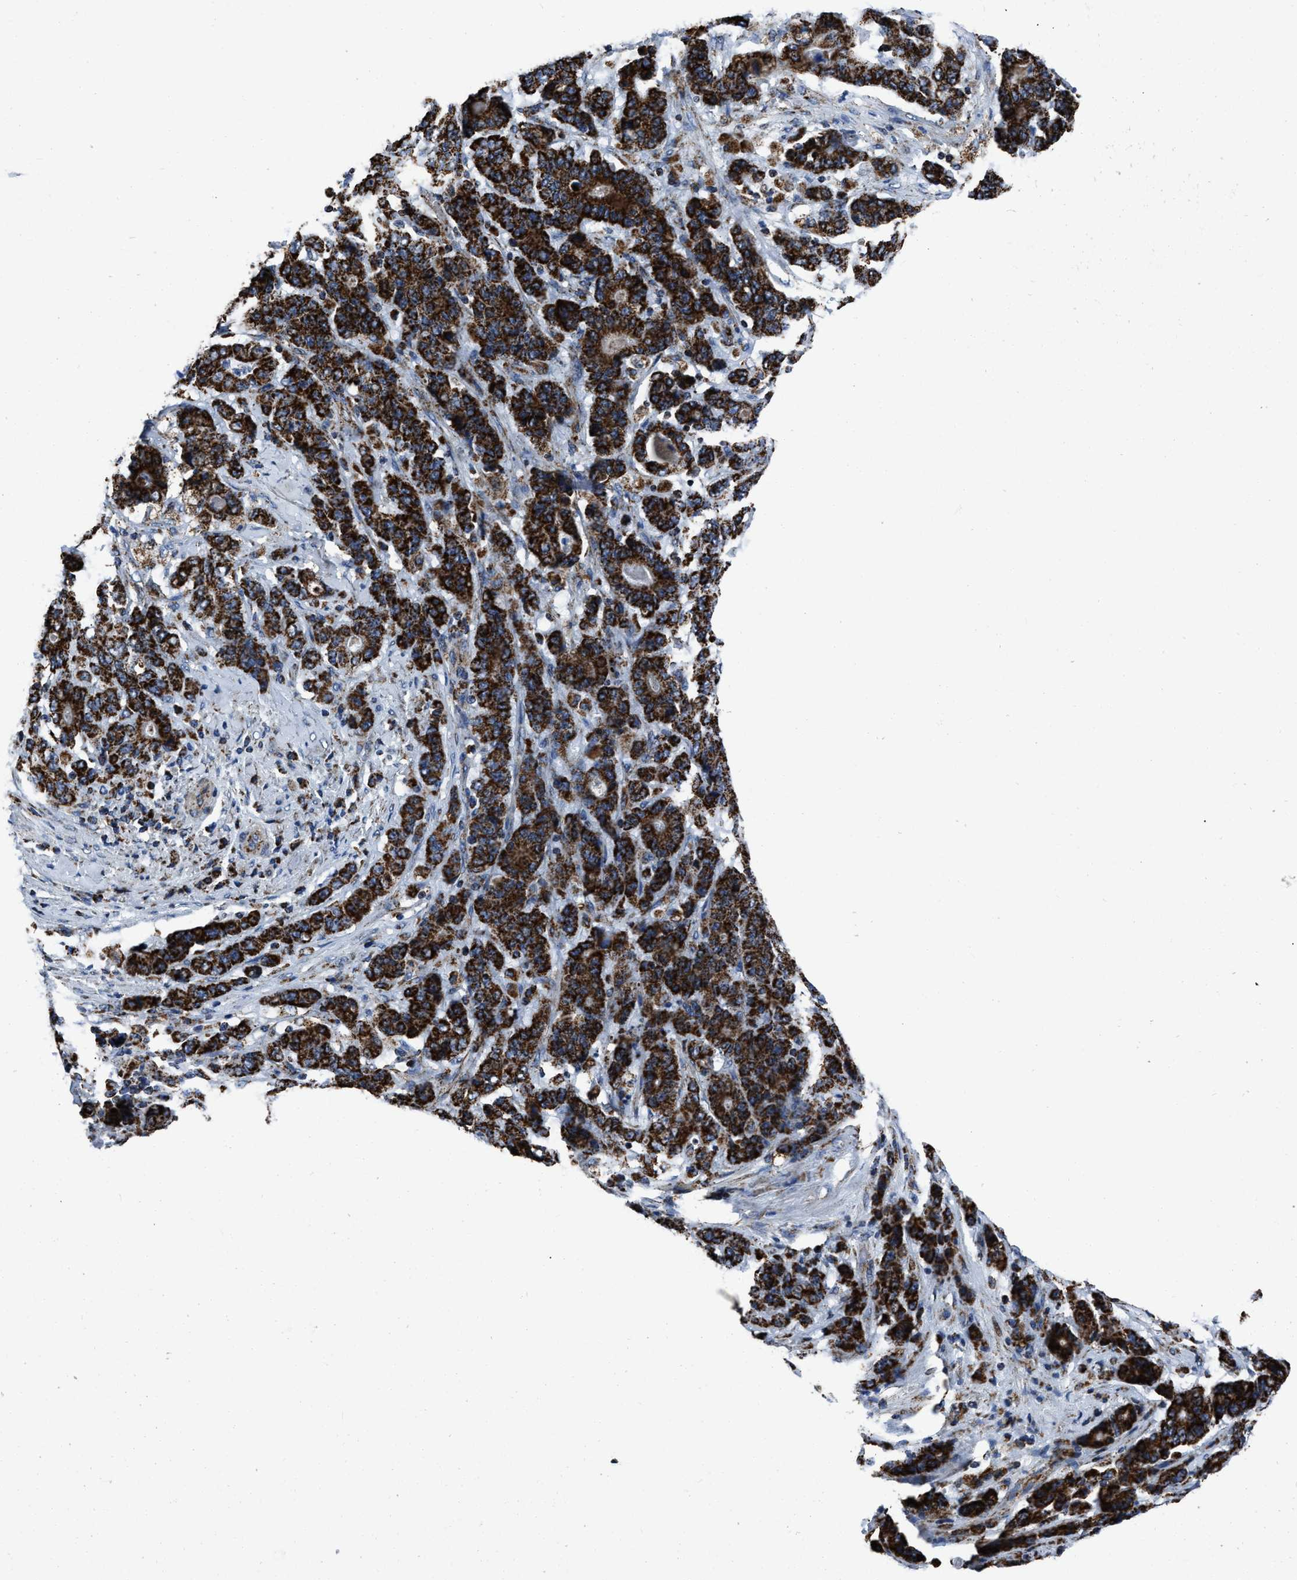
{"staining": {"intensity": "strong", "quantity": ">75%", "location": "cytoplasmic/membranous"}, "tissue": "stomach cancer", "cell_type": "Tumor cells", "image_type": "cancer", "snomed": [{"axis": "morphology", "description": "Adenocarcinoma, NOS"}, {"axis": "topography", "description": "Stomach"}], "caption": "Stomach cancer tissue demonstrates strong cytoplasmic/membranous expression in about >75% of tumor cells, visualized by immunohistochemistry.", "gene": "NSD3", "patient": {"sex": "female", "age": 73}}